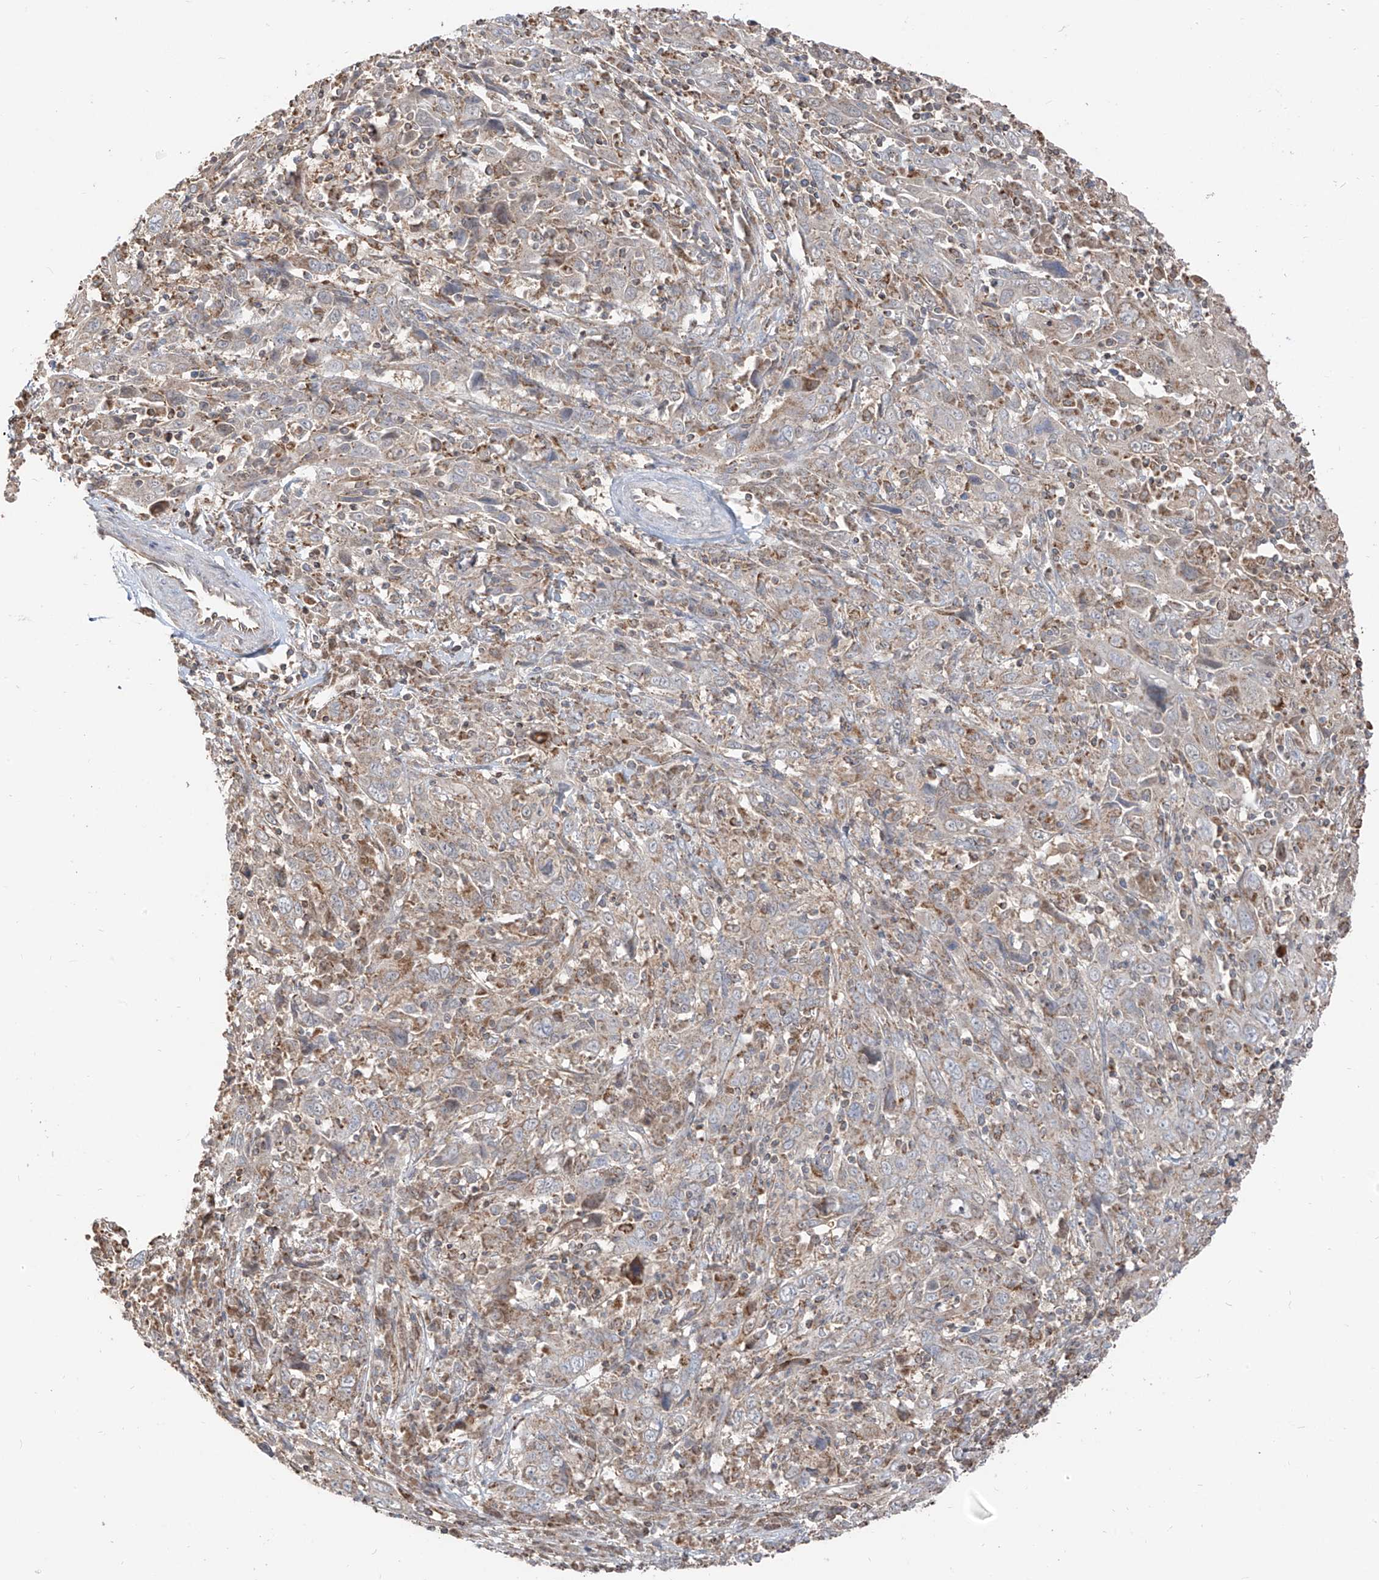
{"staining": {"intensity": "weak", "quantity": "25%-75%", "location": "cytoplasmic/membranous"}, "tissue": "cervical cancer", "cell_type": "Tumor cells", "image_type": "cancer", "snomed": [{"axis": "morphology", "description": "Squamous cell carcinoma, NOS"}, {"axis": "topography", "description": "Cervix"}], "caption": "Weak cytoplasmic/membranous positivity for a protein is identified in about 25%-75% of tumor cells of cervical cancer (squamous cell carcinoma) using IHC.", "gene": "ETHE1", "patient": {"sex": "female", "age": 46}}